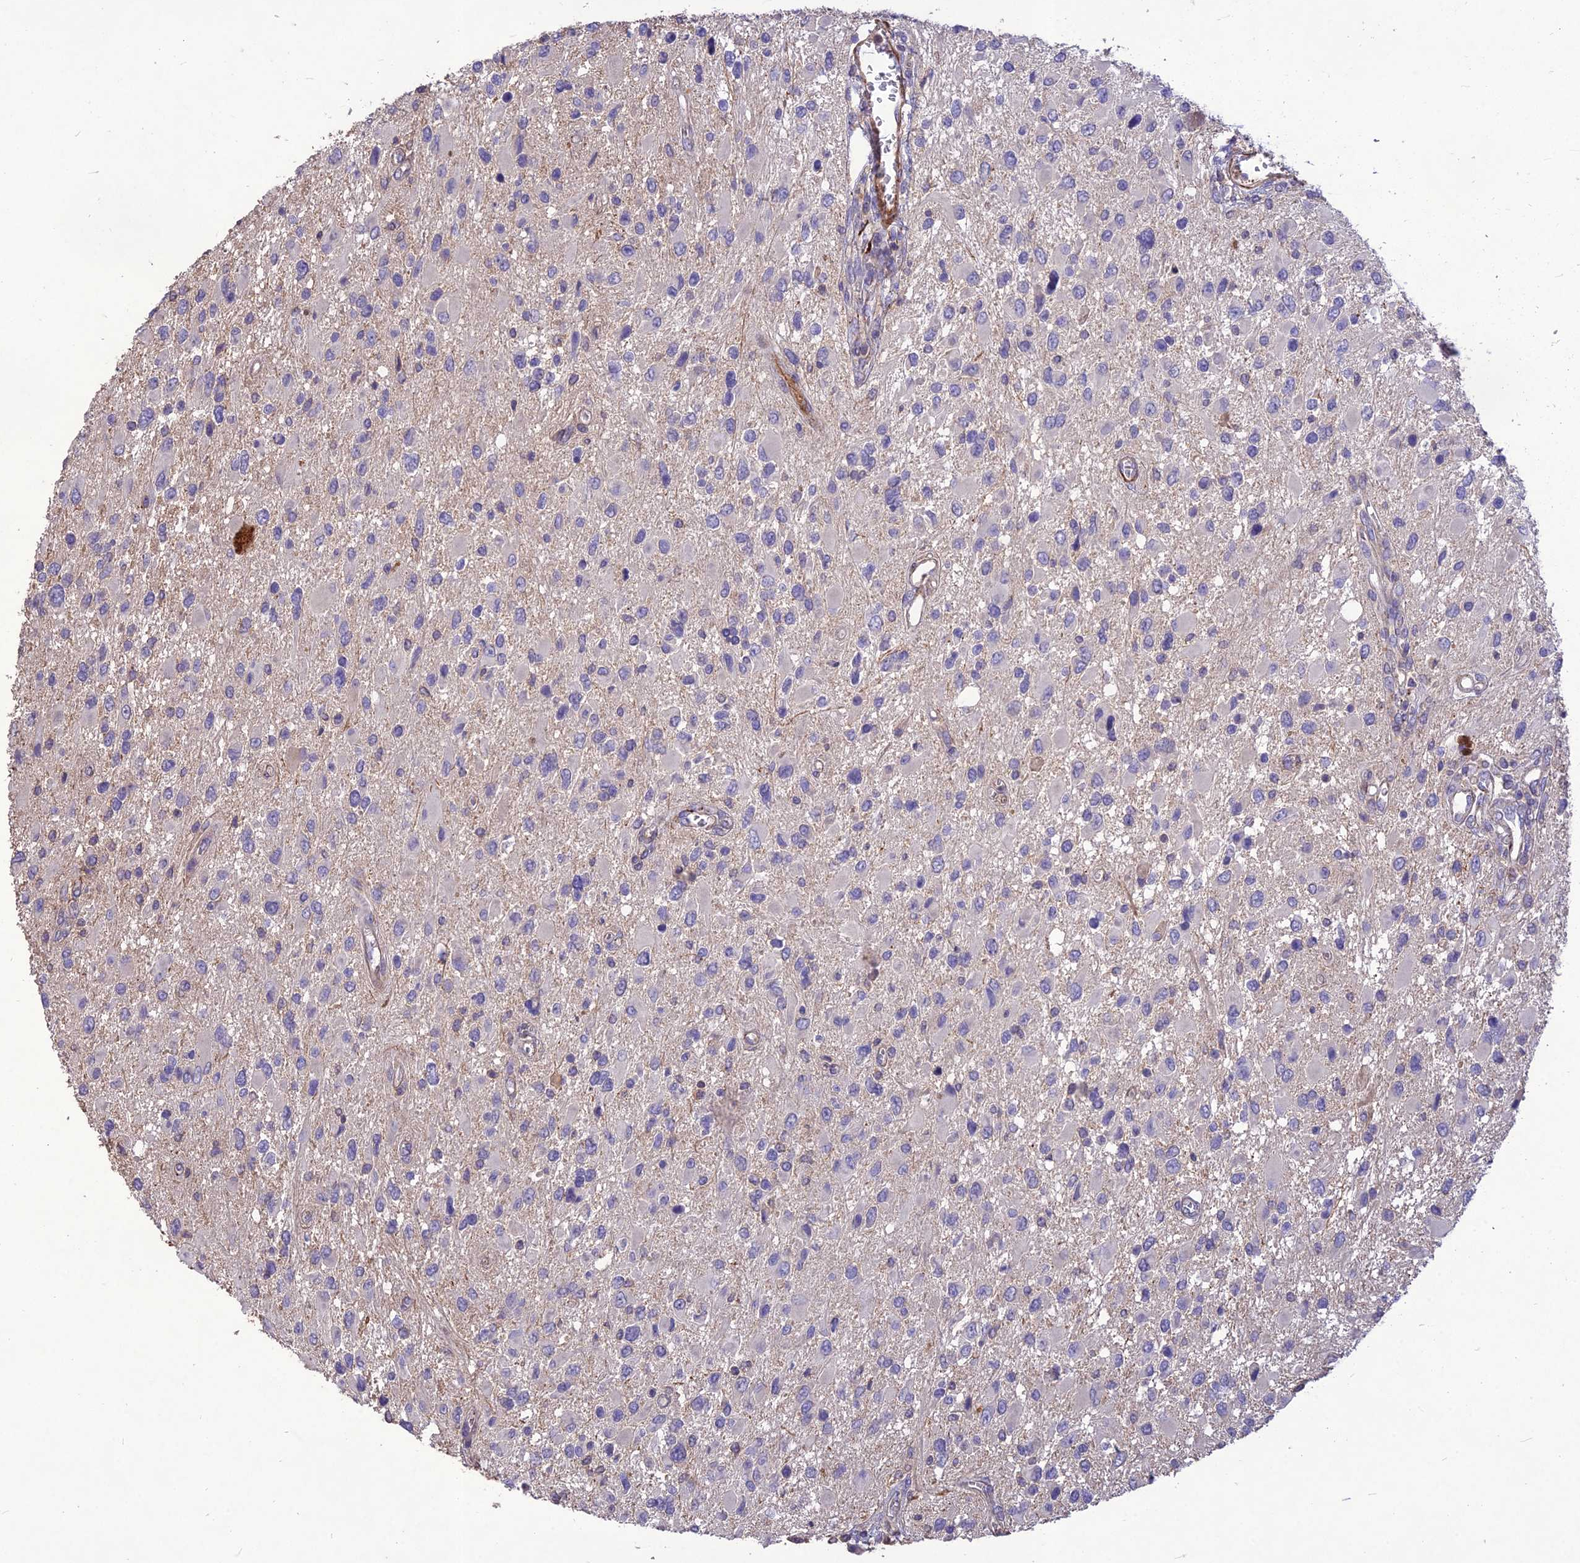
{"staining": {"intensity": "negative", "quantity": "none", "location": "none"}, "tissue": "glioma", "cell_type": "Tumor cells", "image_type": "cancer", "snomed": [{"axis": "morphology", "description": "Glioma, malignant, High grade"}, {"axis": "topography", "description": "Brain"}], "caption": "Immunohistochemistry histopathology image of neoplastic tissue: human high-grade glioma (malignant) stained with DAB (3,3'-diaminobenzidine) demonstrates no significant protein positivity in tumor cells. (DAB (3,3'-diaminobenzidine) IHC visualized using brightfield microscopy, high magnification).", "gene": "CLUH", "patient": {"sex": "male", "age": 53}}